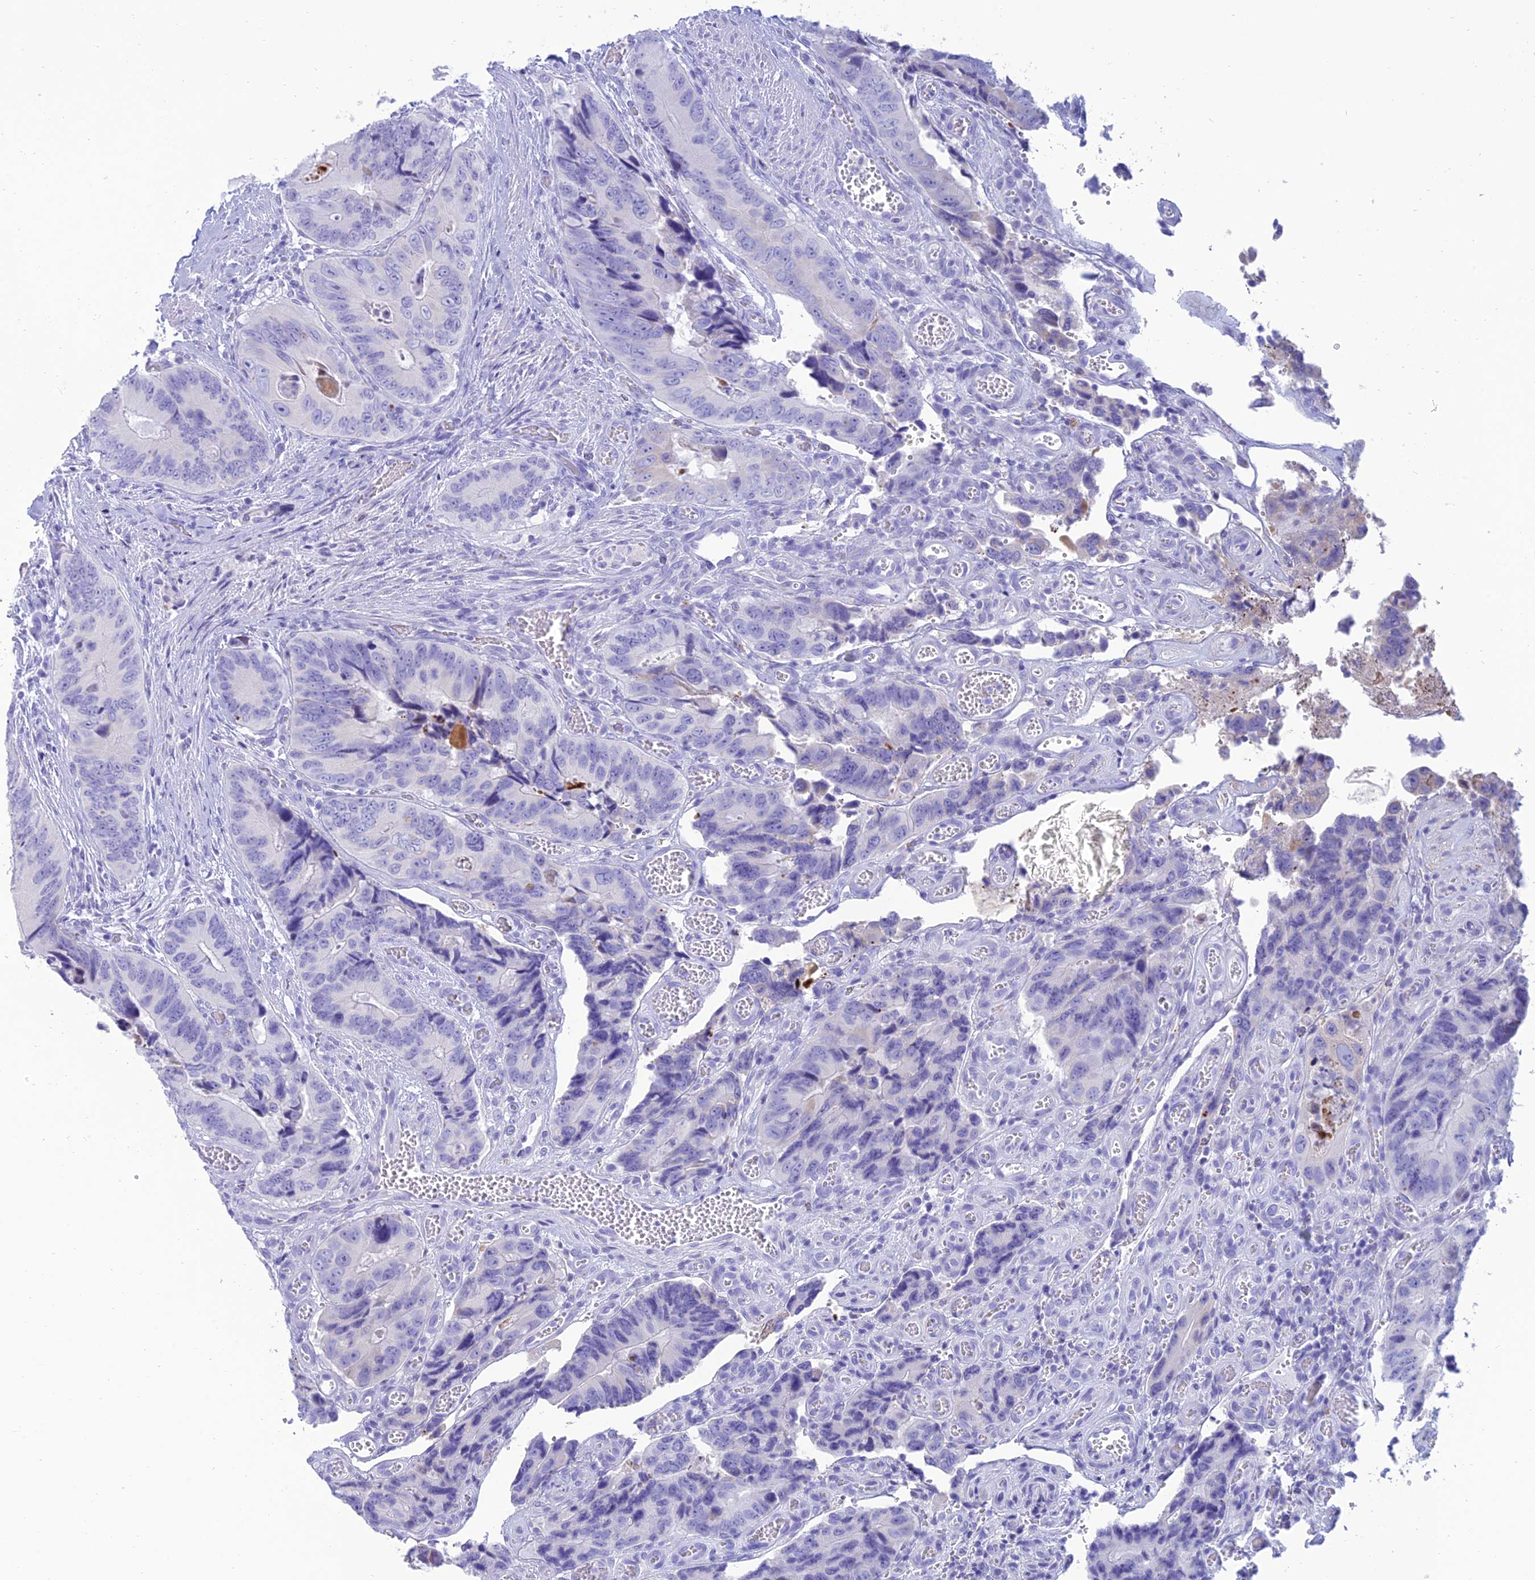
{"staining": {"intensity": "negative", "quantity": "none", "location": "none"}, "tissue": "colorectal cancer", "cell_type": "Tumor cells", "image_type": "cancer", "snomed": [{"axis": "morphology", "description": "Adenocarcinoma, NOS"}, {"axis": "topography", "description": "Colon"}], "caption": "Colorectal adenocarcinoma was stained to show a protein in brown. There is no significant expression in tumor cells.", "gene": "MAL2", "patient": {"sex": "male", "age": 84}}